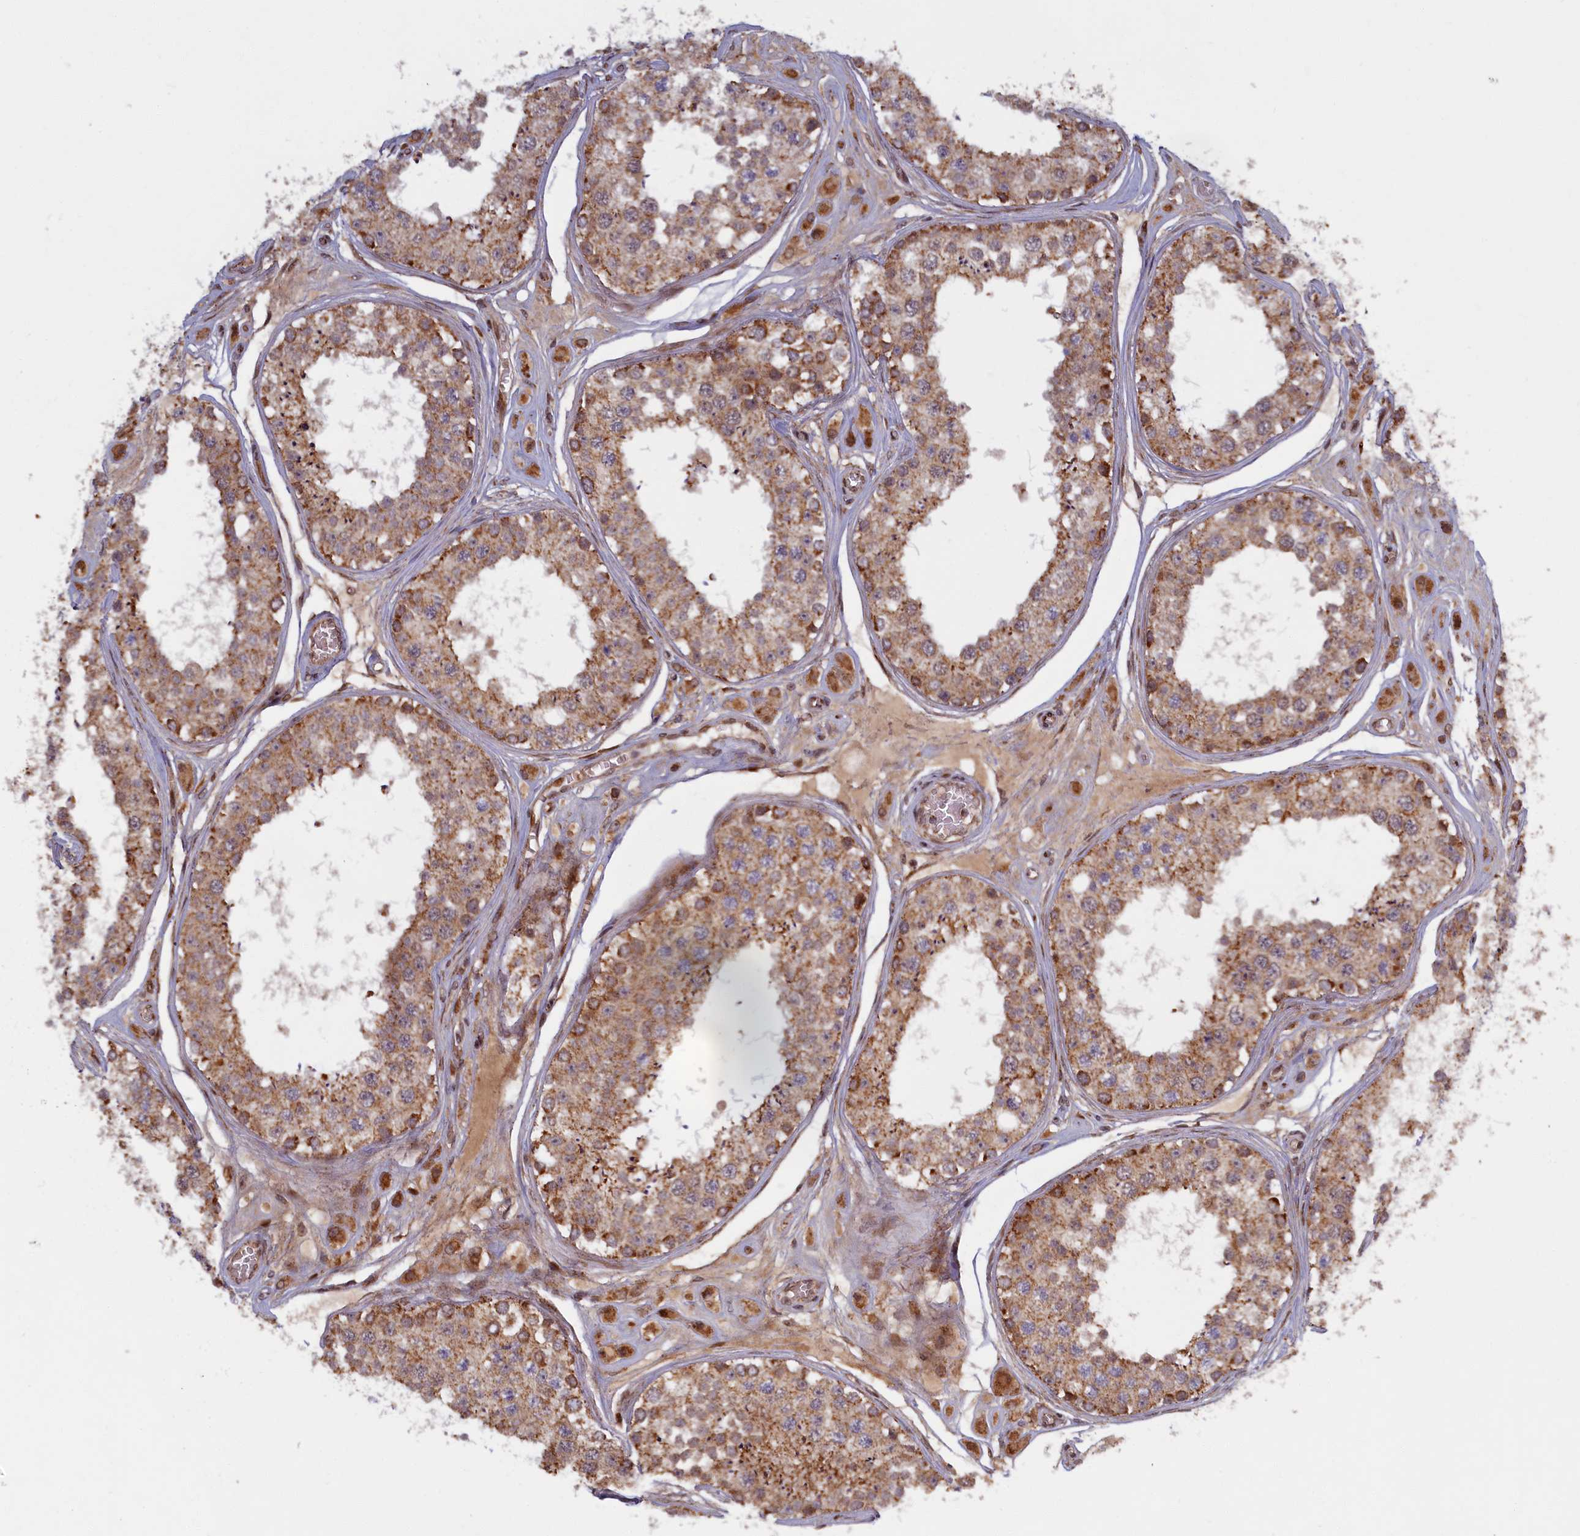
{"staining": {"intensity": "moderate", "quantity": ">75%", "location": "cytoplasmic/membranous"}, "tissue": "testis", "cell_type": "Cells in seminiferous ducts", "image_type": "normal", "snomed": [{"axis": "morphology", "description": "Normal tissue, NOS"}, {"axis": "topography", "description": "Testis"}], "caption": "Protein expression analysis of normal testis demonstrates moderate cytoplasmic/membranous staining in approximately >75% of cells in seminiferous ducts. (DAB (3,3'-diaminobenzidine) IHC with brightfield microscopy, high magnification).", "gene": "PLA2G10", "patient": {"sex": "male", "age": 25}}